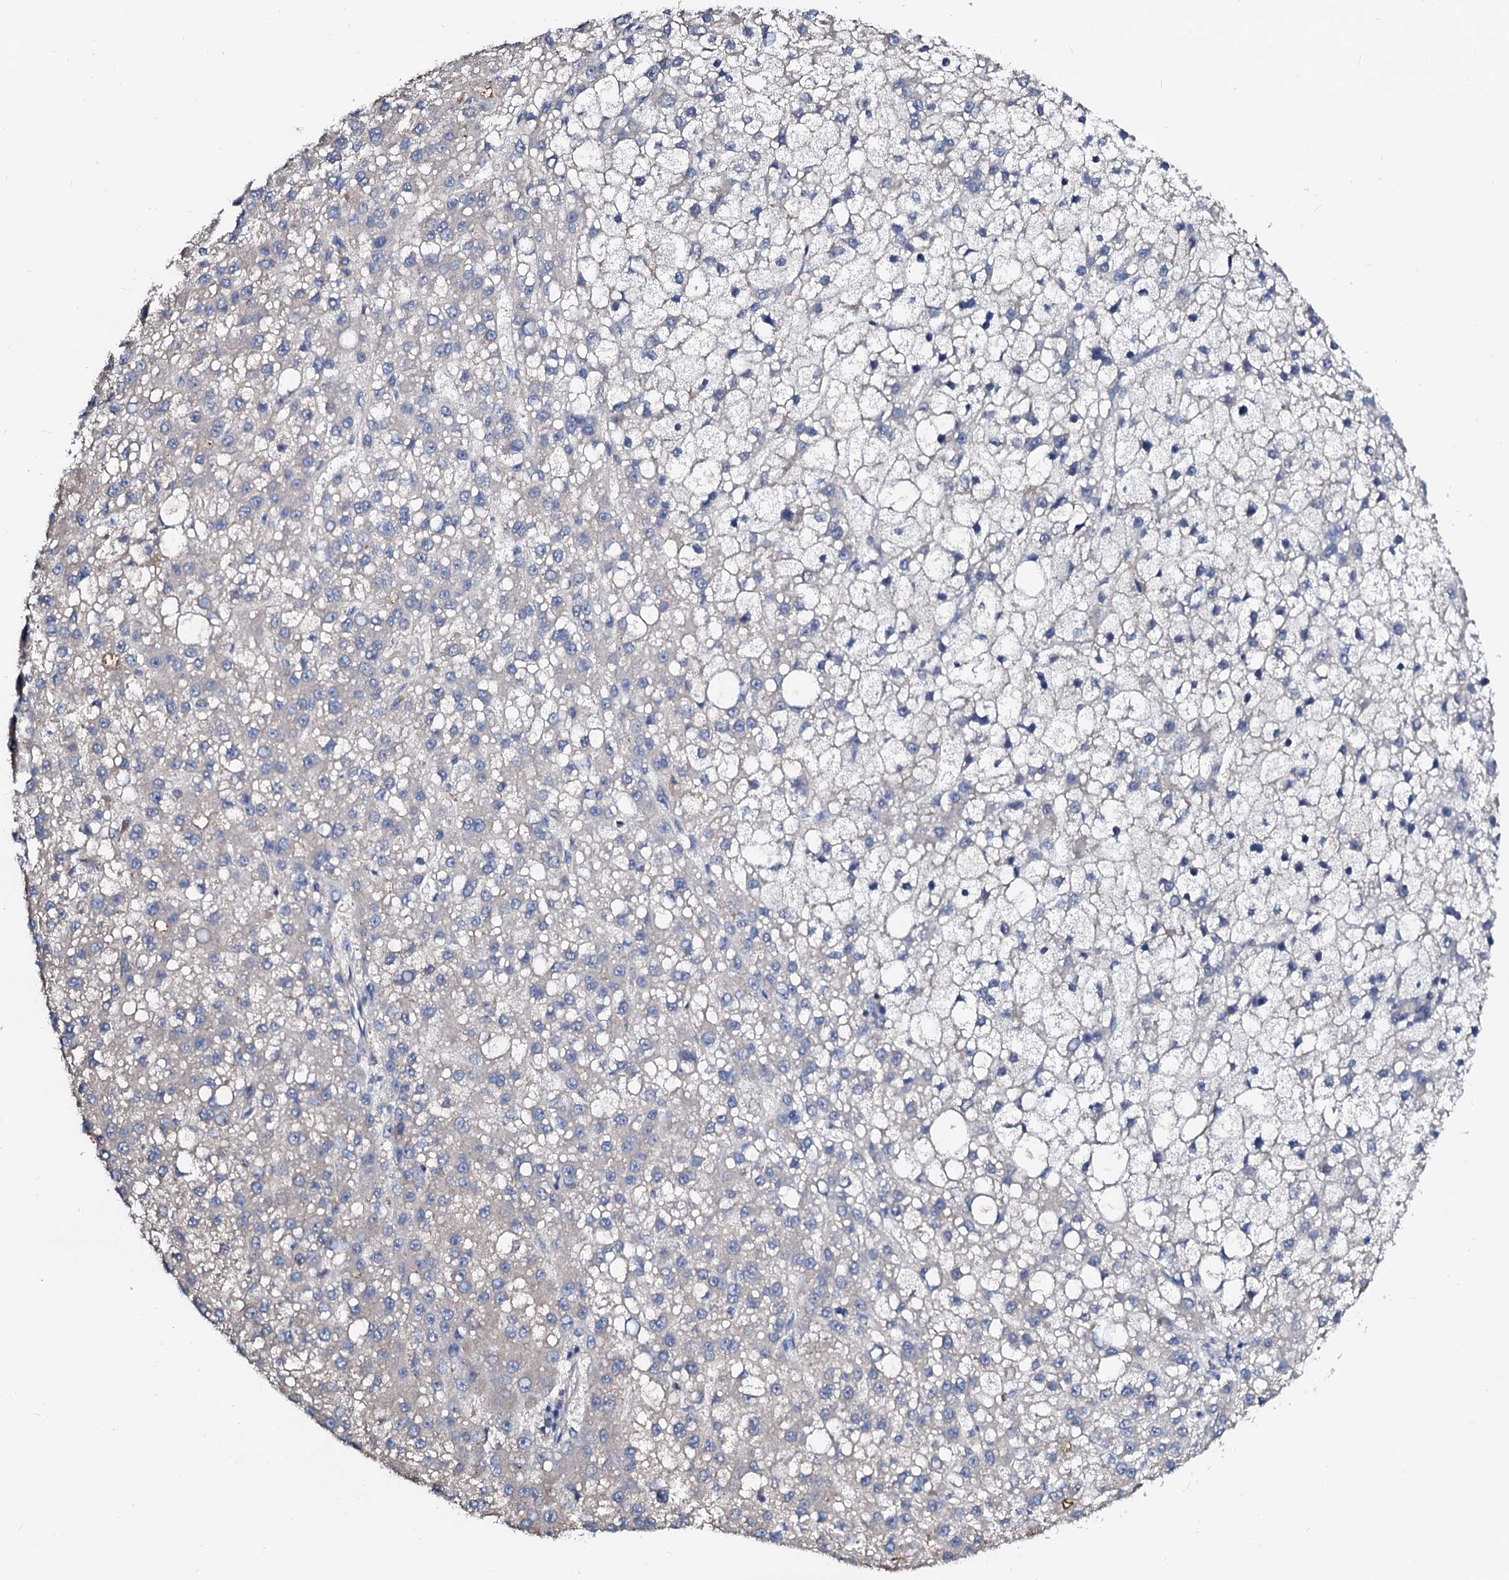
{"staining": {"intensity": "negative", "quantity": "none", "location": "none"}, "tissue": "liver cancer", "cell_type": "Tumor cells", "image_type": "cancer", "snomed": [{"axis": "morphology", "description": "Carcinoma, Hepatocellular, NOS"}, {"axis": "topography", "description": "Liver"}], "caption": "IHC of human liver cancer shows no expression in tumor cells.", "gene": "CSKMT", "patient": {"sex": "male", "age": 67}}